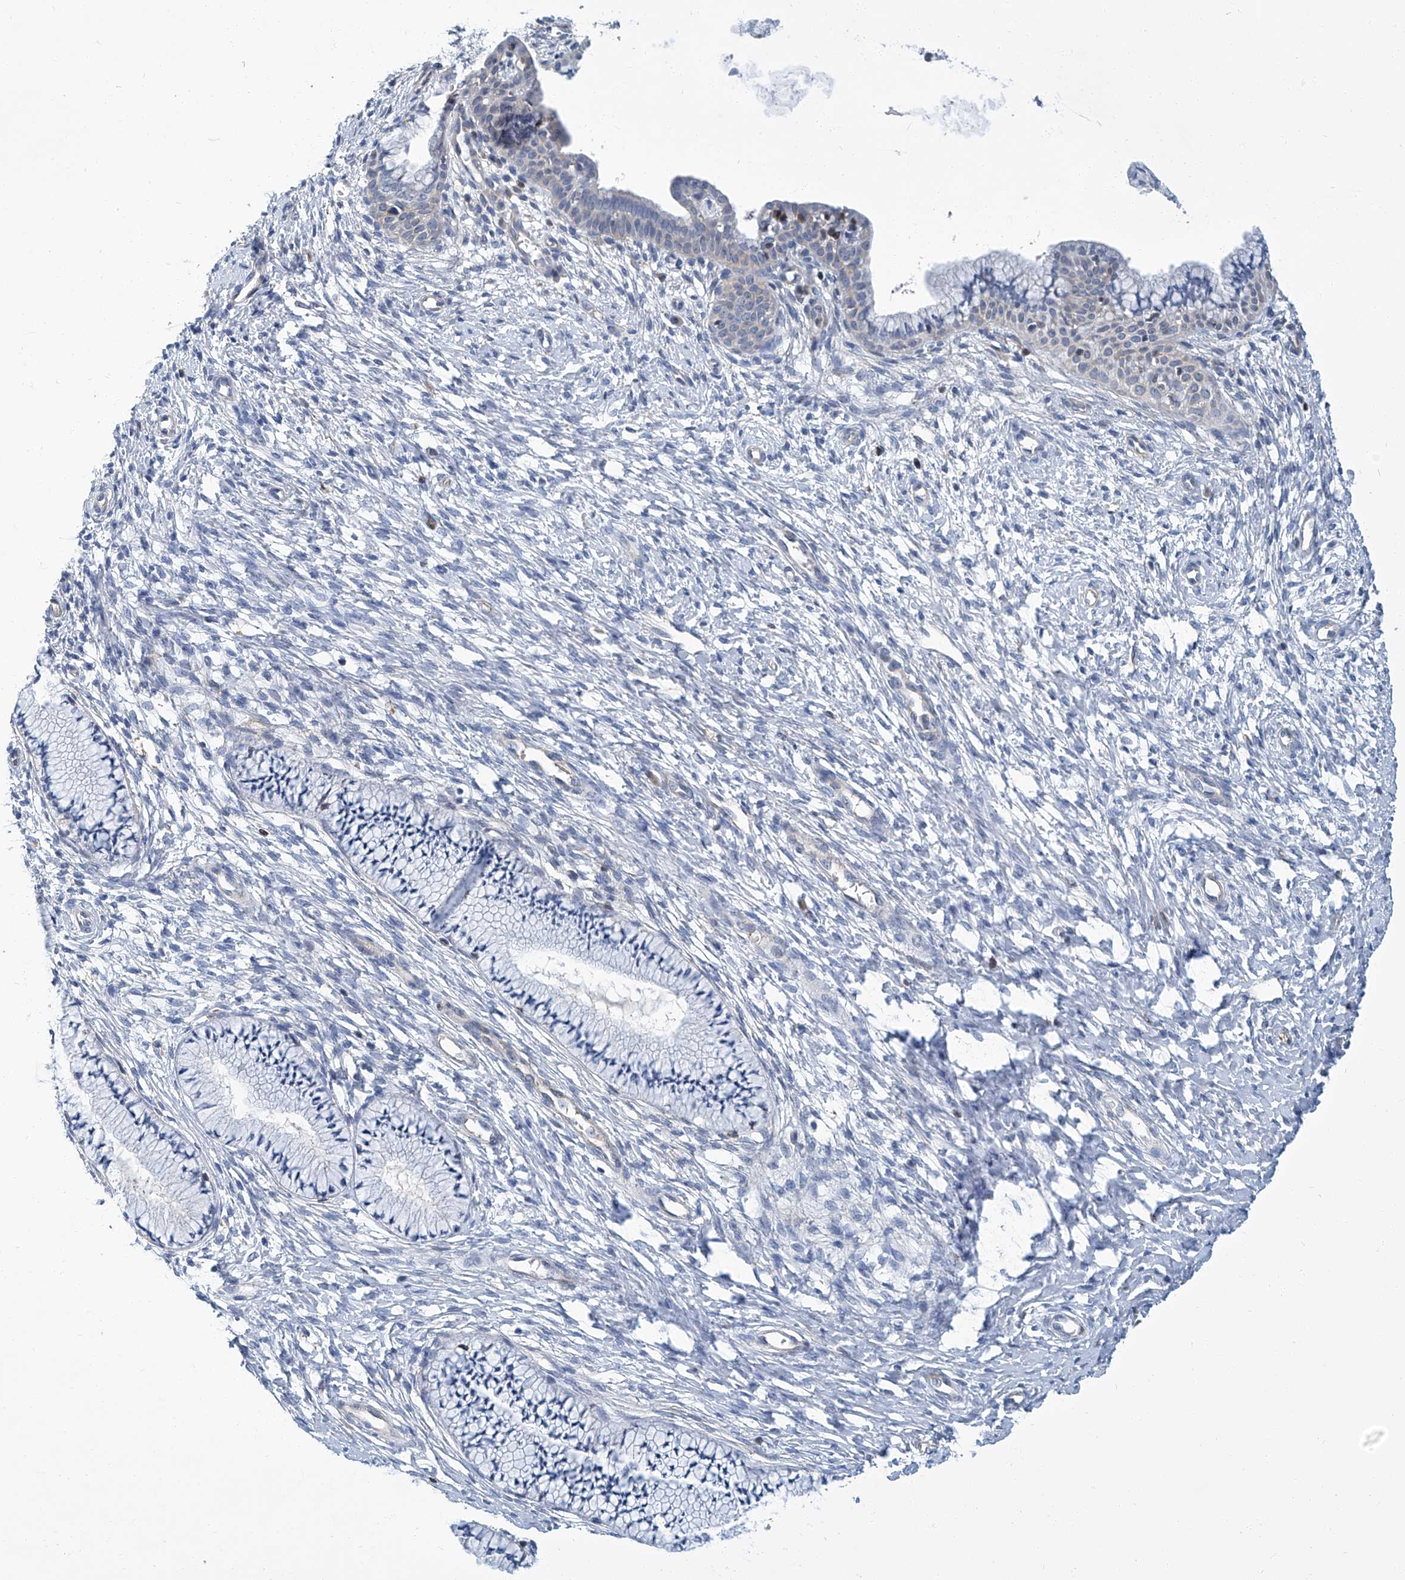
{"staining": {"intensity": "negative", "quantity": "none", "location": "none"}, "tissue": "cervix", "cell_type": "Glandular cells", "image_type": "normal", "snomed": [{"axis": "morphology", "description": "Normal tissue, NOS"}, {"axis": "topography", "description": "Cervix"}], "caption": "This is an immunohistochemistry micrograph of normal human cervix. There is no positivity in glandular cells.", "gene": "PSMB10", "patient": {"sex": "female", "age": 36}}